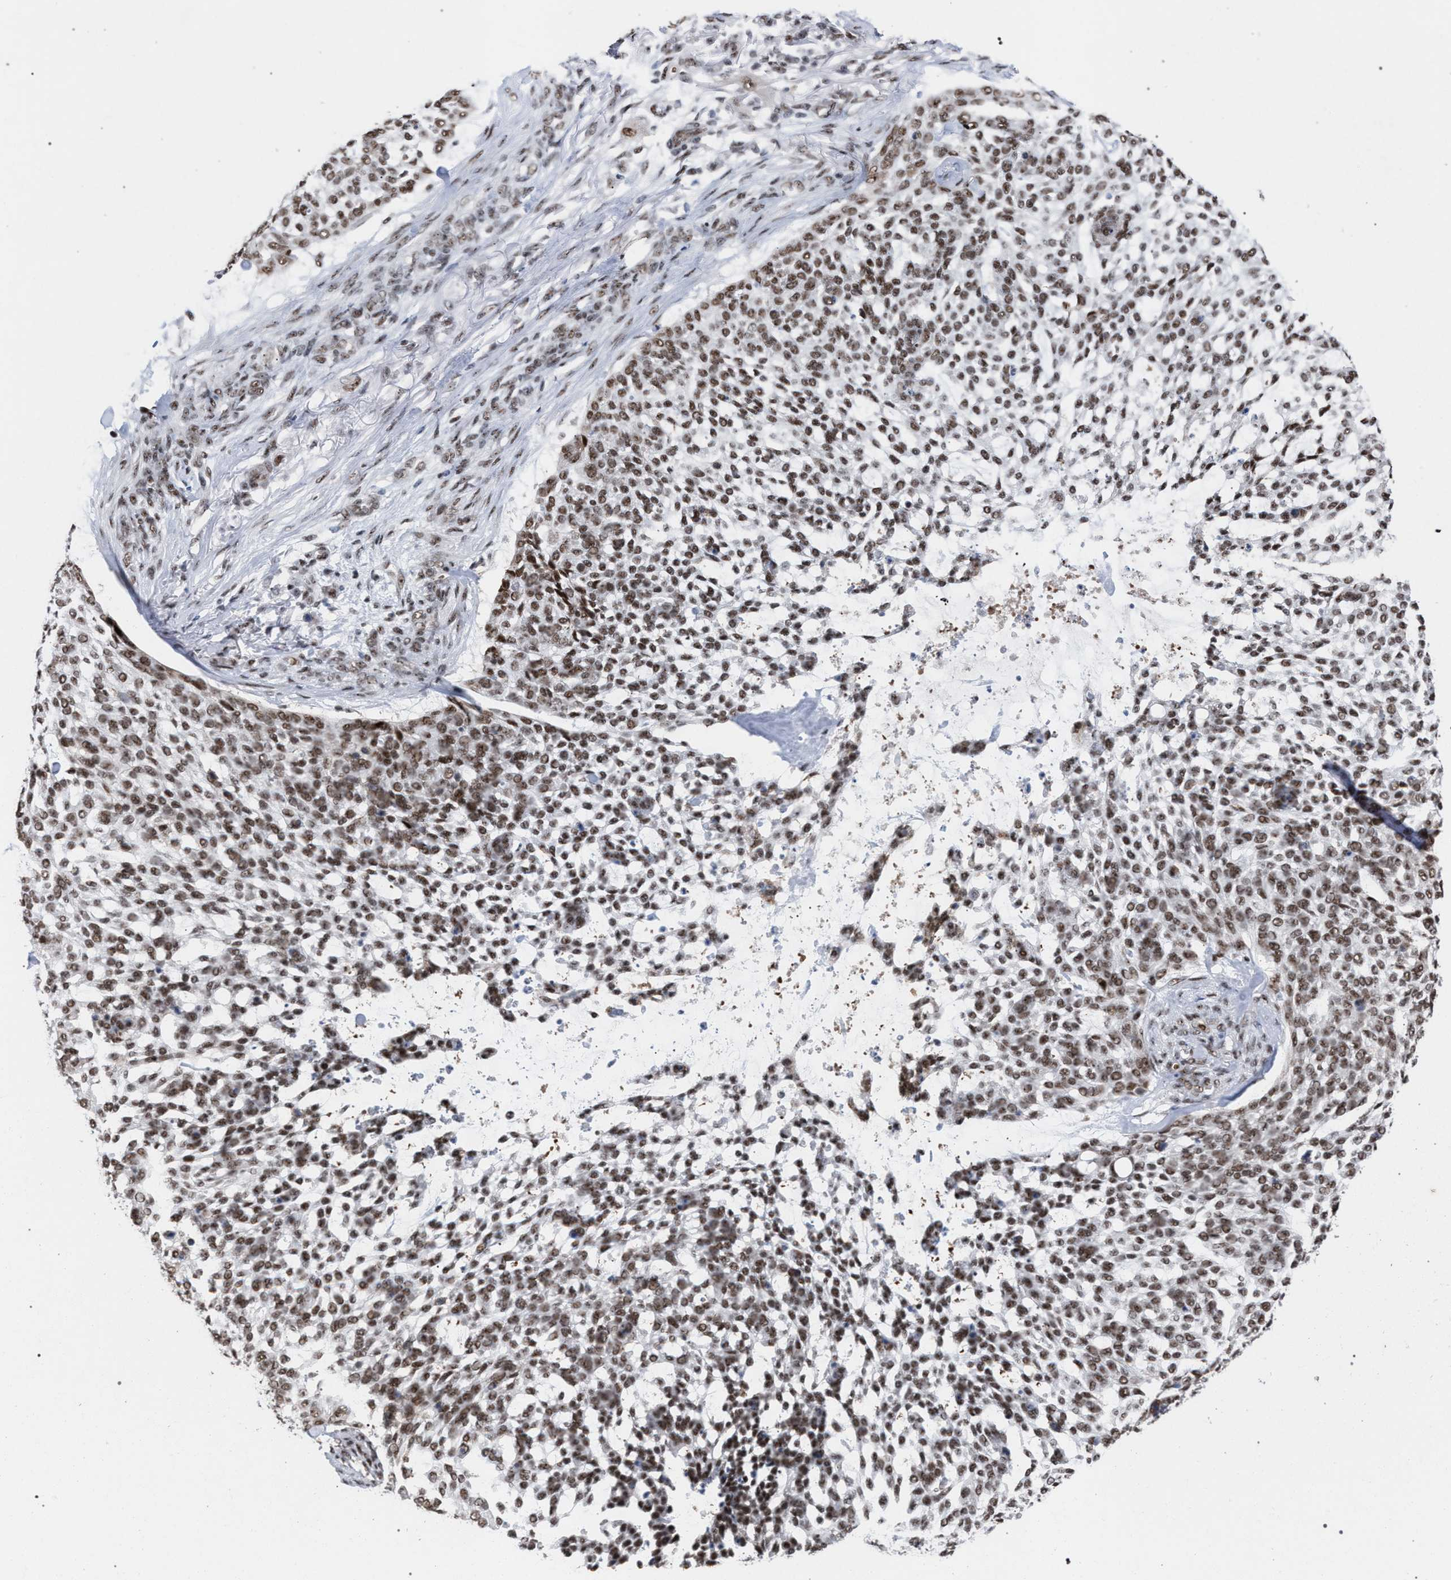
{"staining": {"intensity": "moderate", "quantity": ">75%", "location": "nuclear"}, "tissue": "skin cancer", "cell_type": "Tumor cells", "image_type": "cancer", "snomed": [{"axis": "morphology", "description": "Basal cell carcinoma"}, {"axis": "topography", "description": "Skin"}], "caption": "Protein expression by IHC shows moderate nuclear positivity in about >75% of tumor cells in skin cancer (basal cell carcinoma).", "gene": "SCAF4", "patient": {"sex": "female", "age": 64}}